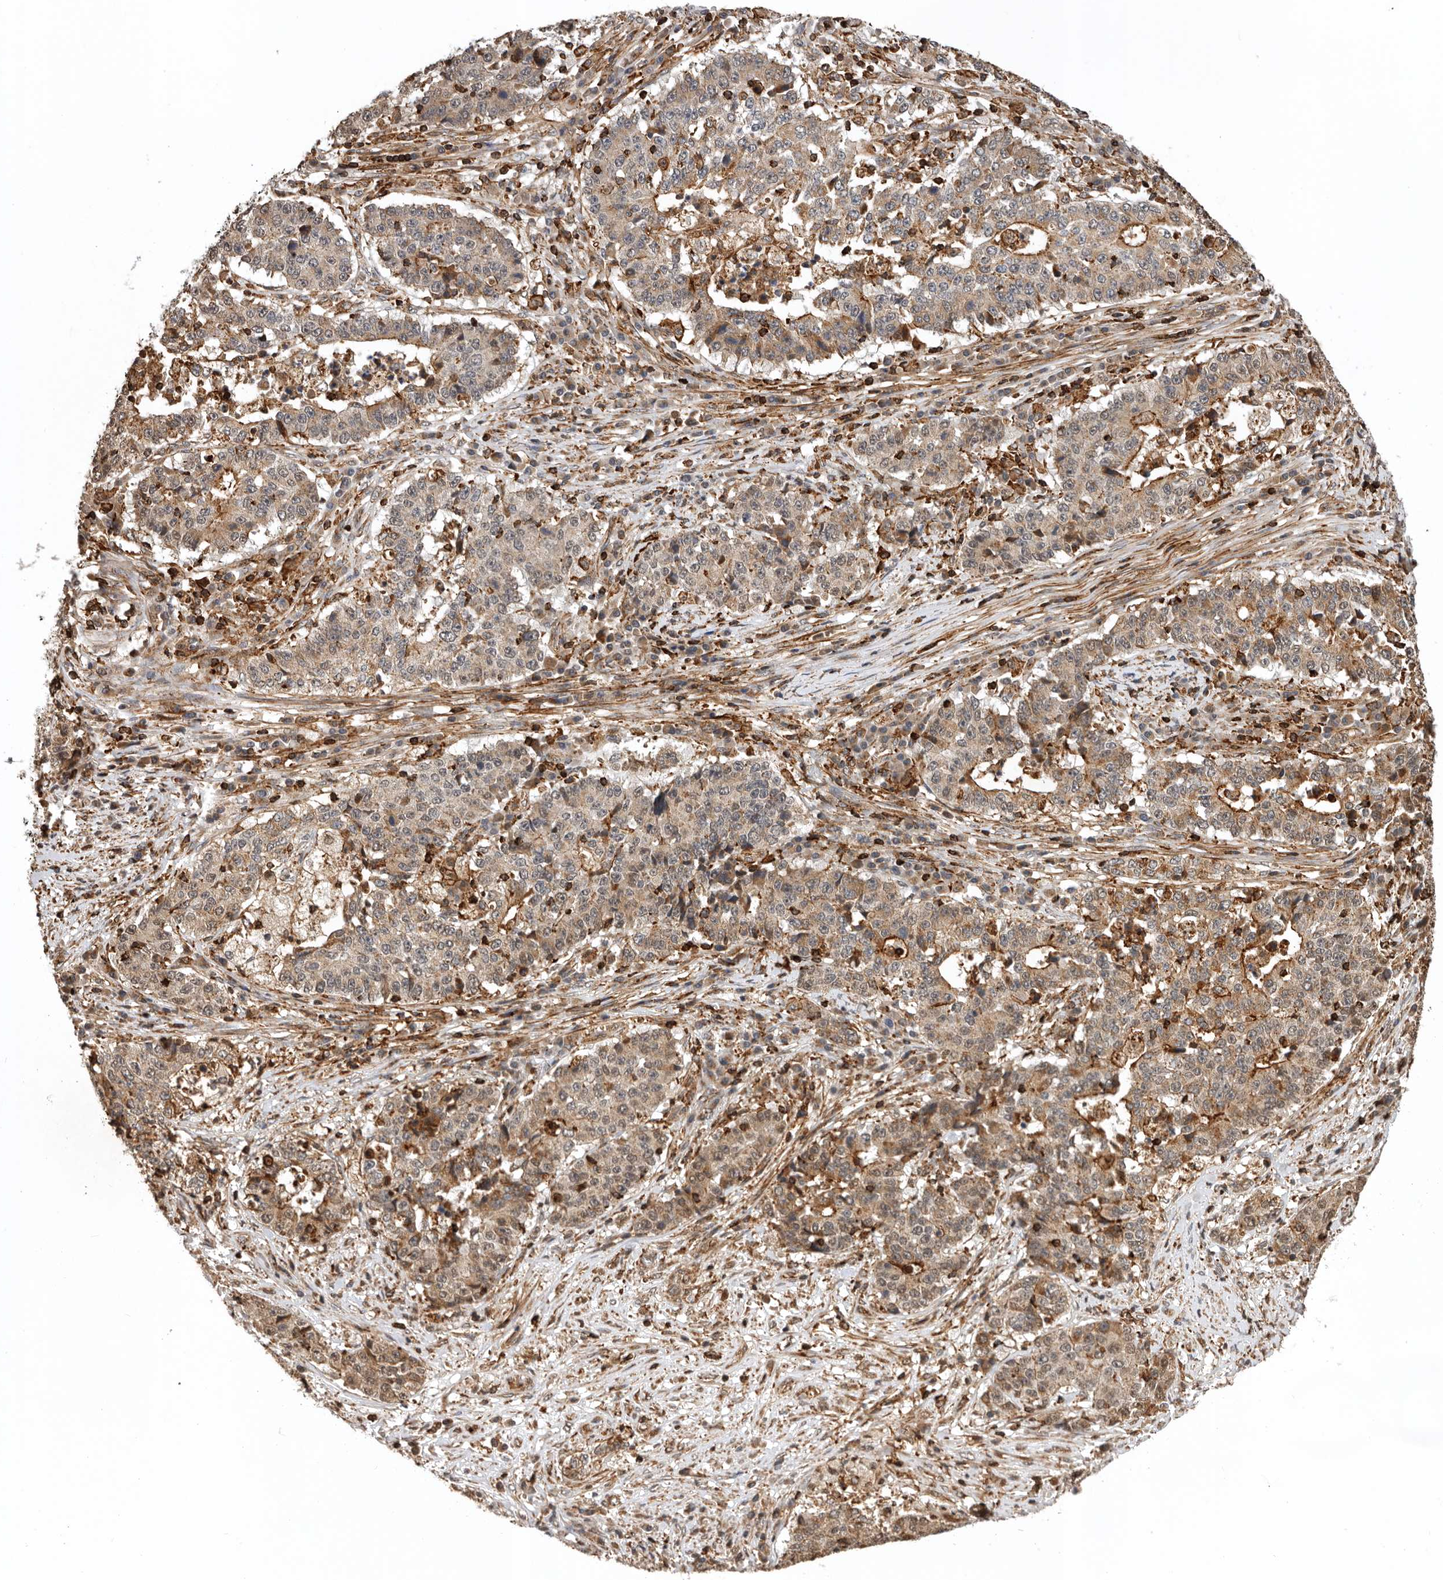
{"staining": {"intensity": "moderate", "quantity": "25%-75%", "location": "cytoplasmic/membranous"}, "tissue": "stomach cancer", "cell_type": "Tumor cells", "image_type": "cancer", "snomed": [{"axis": "morphology", "description": "Adenocarcinoma, NOS"}, {"axis": "topography", "description": "Stomach"}], "caption": "The immunohistochemical stain highlights moderate cytoplasmic/membranous staining in tumor cells of adenocarcinoma (stomach) tissue. The staining was performed using DAB (3,3'-diaminobenzidine), with brown indicating positive protein expression. Nuclei are stained blue with hematoxylin.", "gene": "RNF157", "patient": {"sex": "male", "age": 59}}